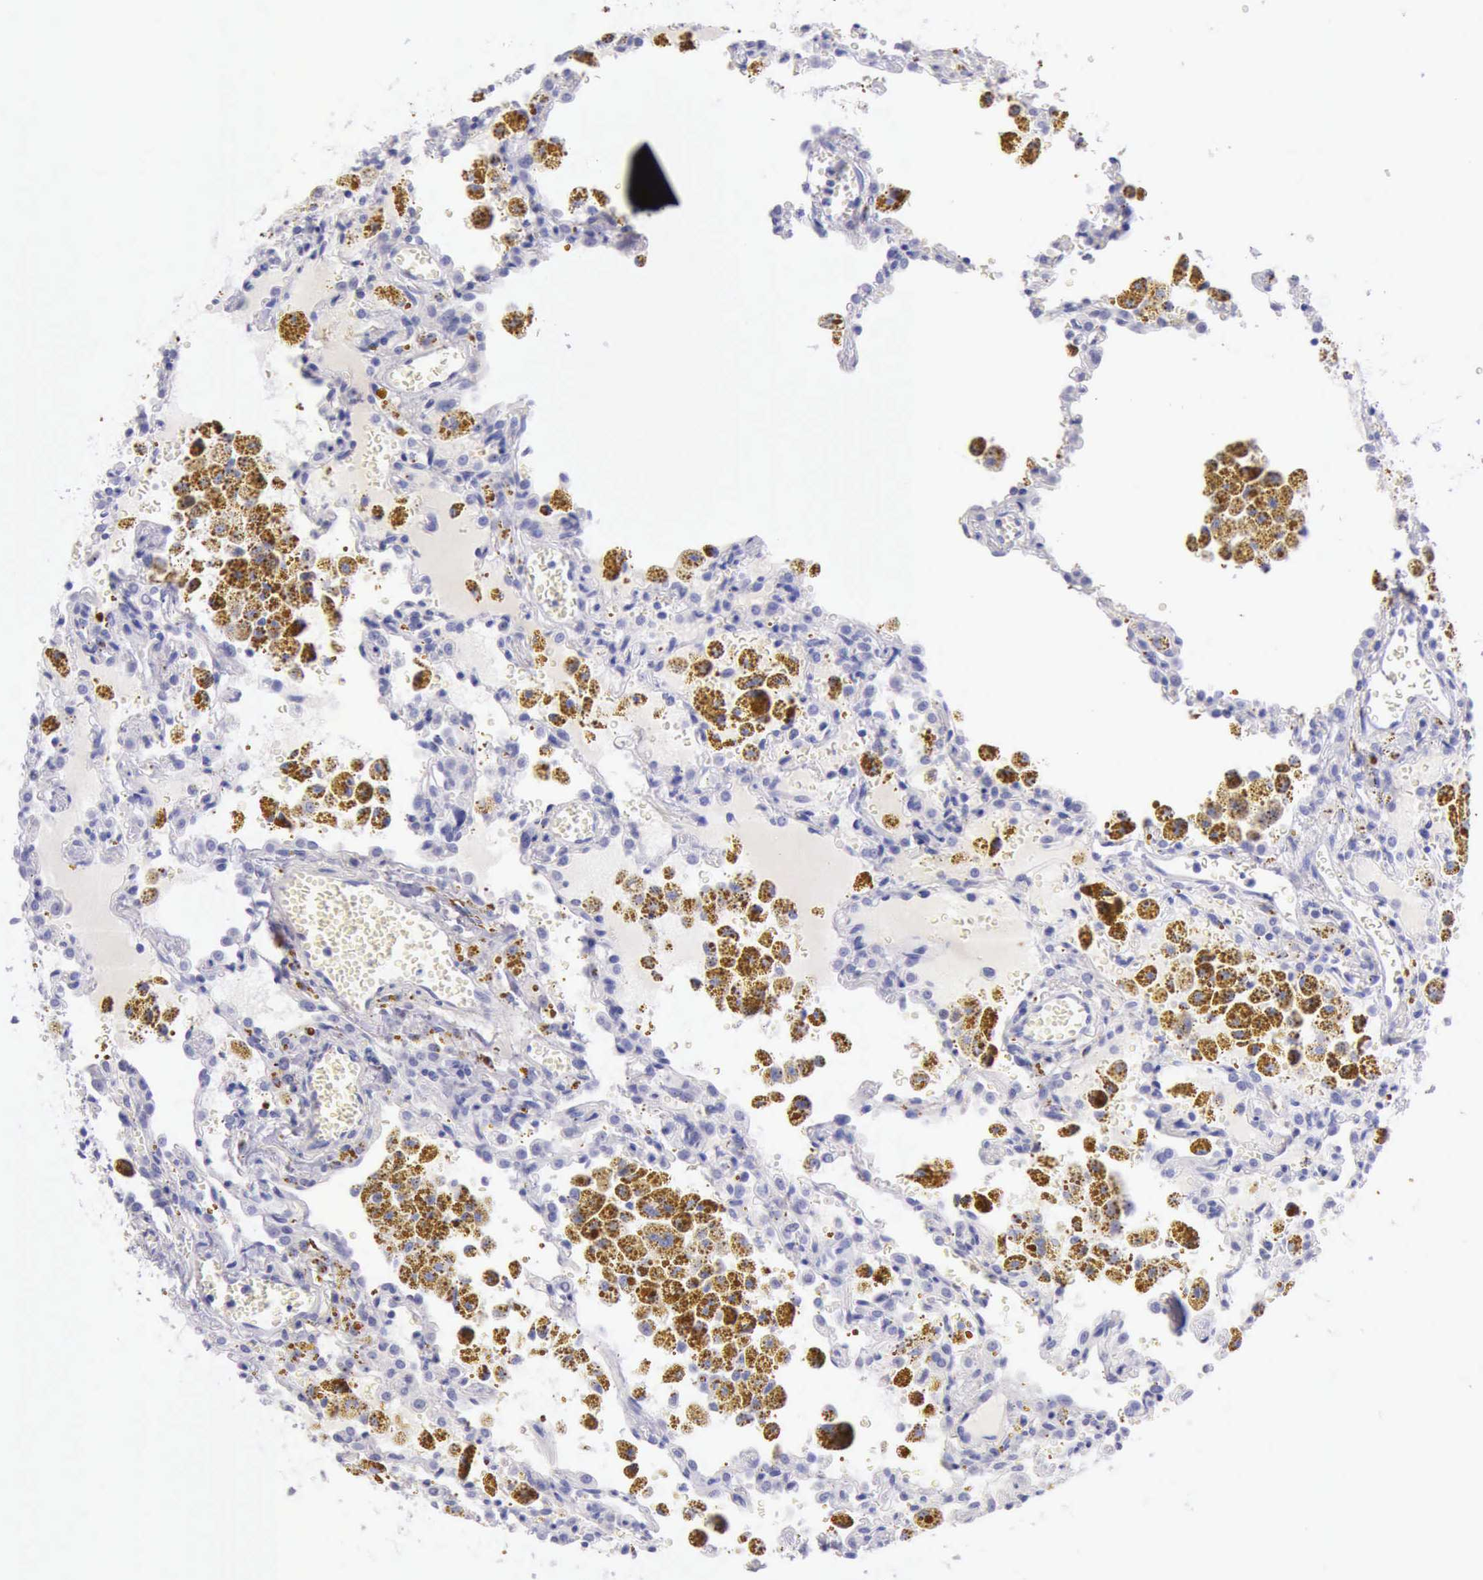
{"staining": {"intensity": "negative", "quantity": "none", "location": "none"}, "tissue": "carcinoid", "cell_type": "Tumor cells", "image_type": "cancer", "snomed": [{"axis": "morphology", "description": "Carcinoid, malignant, NOS"}, {"axis": "topography", "description": "Bronchus"}], "caption": "Immunohistochemistry micrograph of neoplastic tissue: human carcinoid (malignant) stained with DAB (3,3'-diaminobenzidine) exhibits no significant protein positivity in tumor cells.", "gene": "LRFN5", "patient": {"sex": "male", "age": 55}}